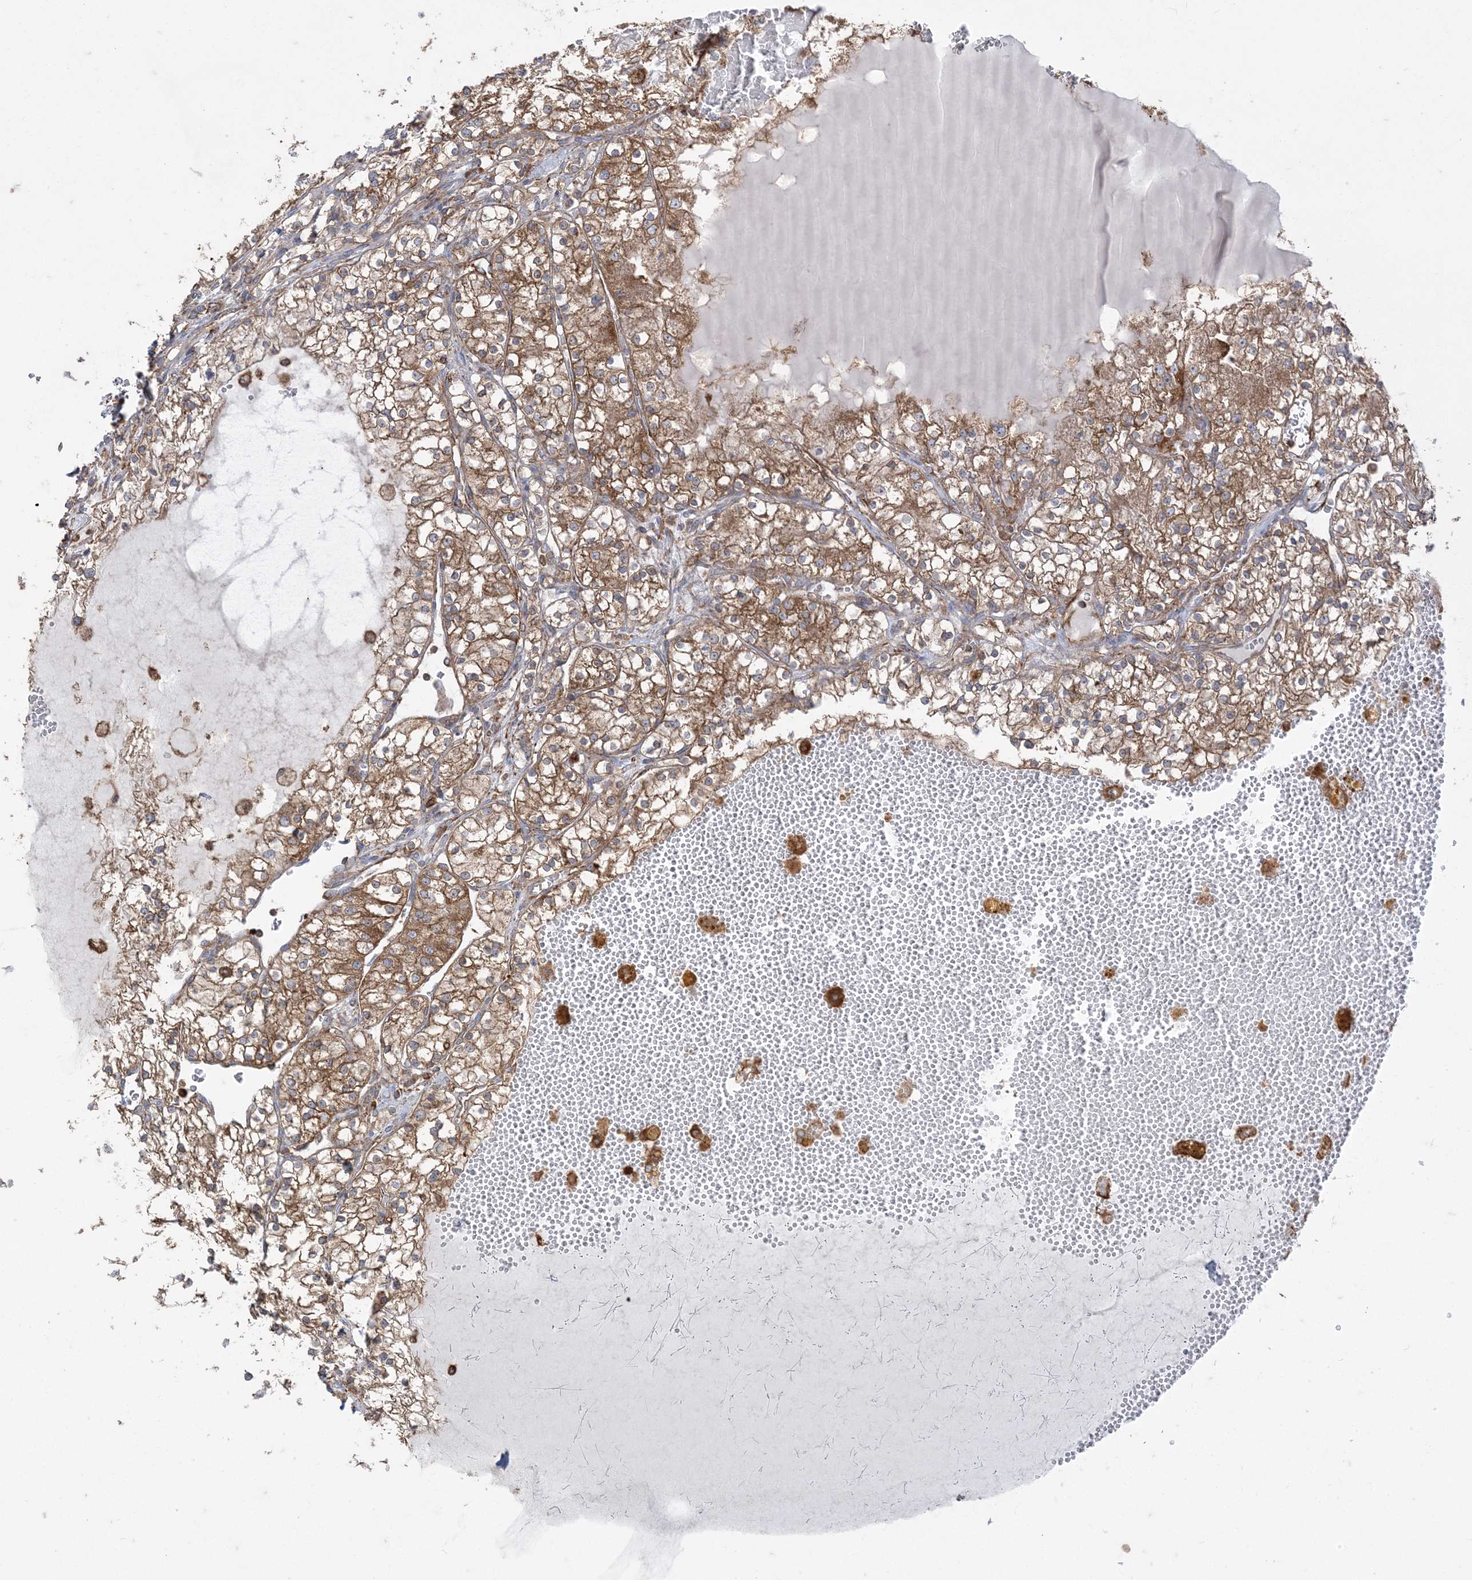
{"staining": {"intensity": "moderate", "quantity": ">75%", "location": "cytoplasmic/membranous"}, "tissue": "renal cancer", "cell_type": "Tumor cells", "image_type": "cancer", "snomed": [{"axis": "morphology", "description": "Normal tissue, NOS"}, {"axis": "morphology", "description": "Adenocarcinoma, NOS"}, {"axis": "topography", "description": "Kidney"}], "caption": "About >75% of tumor cells in human renal cancer demonstrate moderate cytoplasmic/membranous protein expression as visualized by brown immunohistochemical staining.", "gene": "DERL3", "patient": {"sex": "male", "age": 68}}